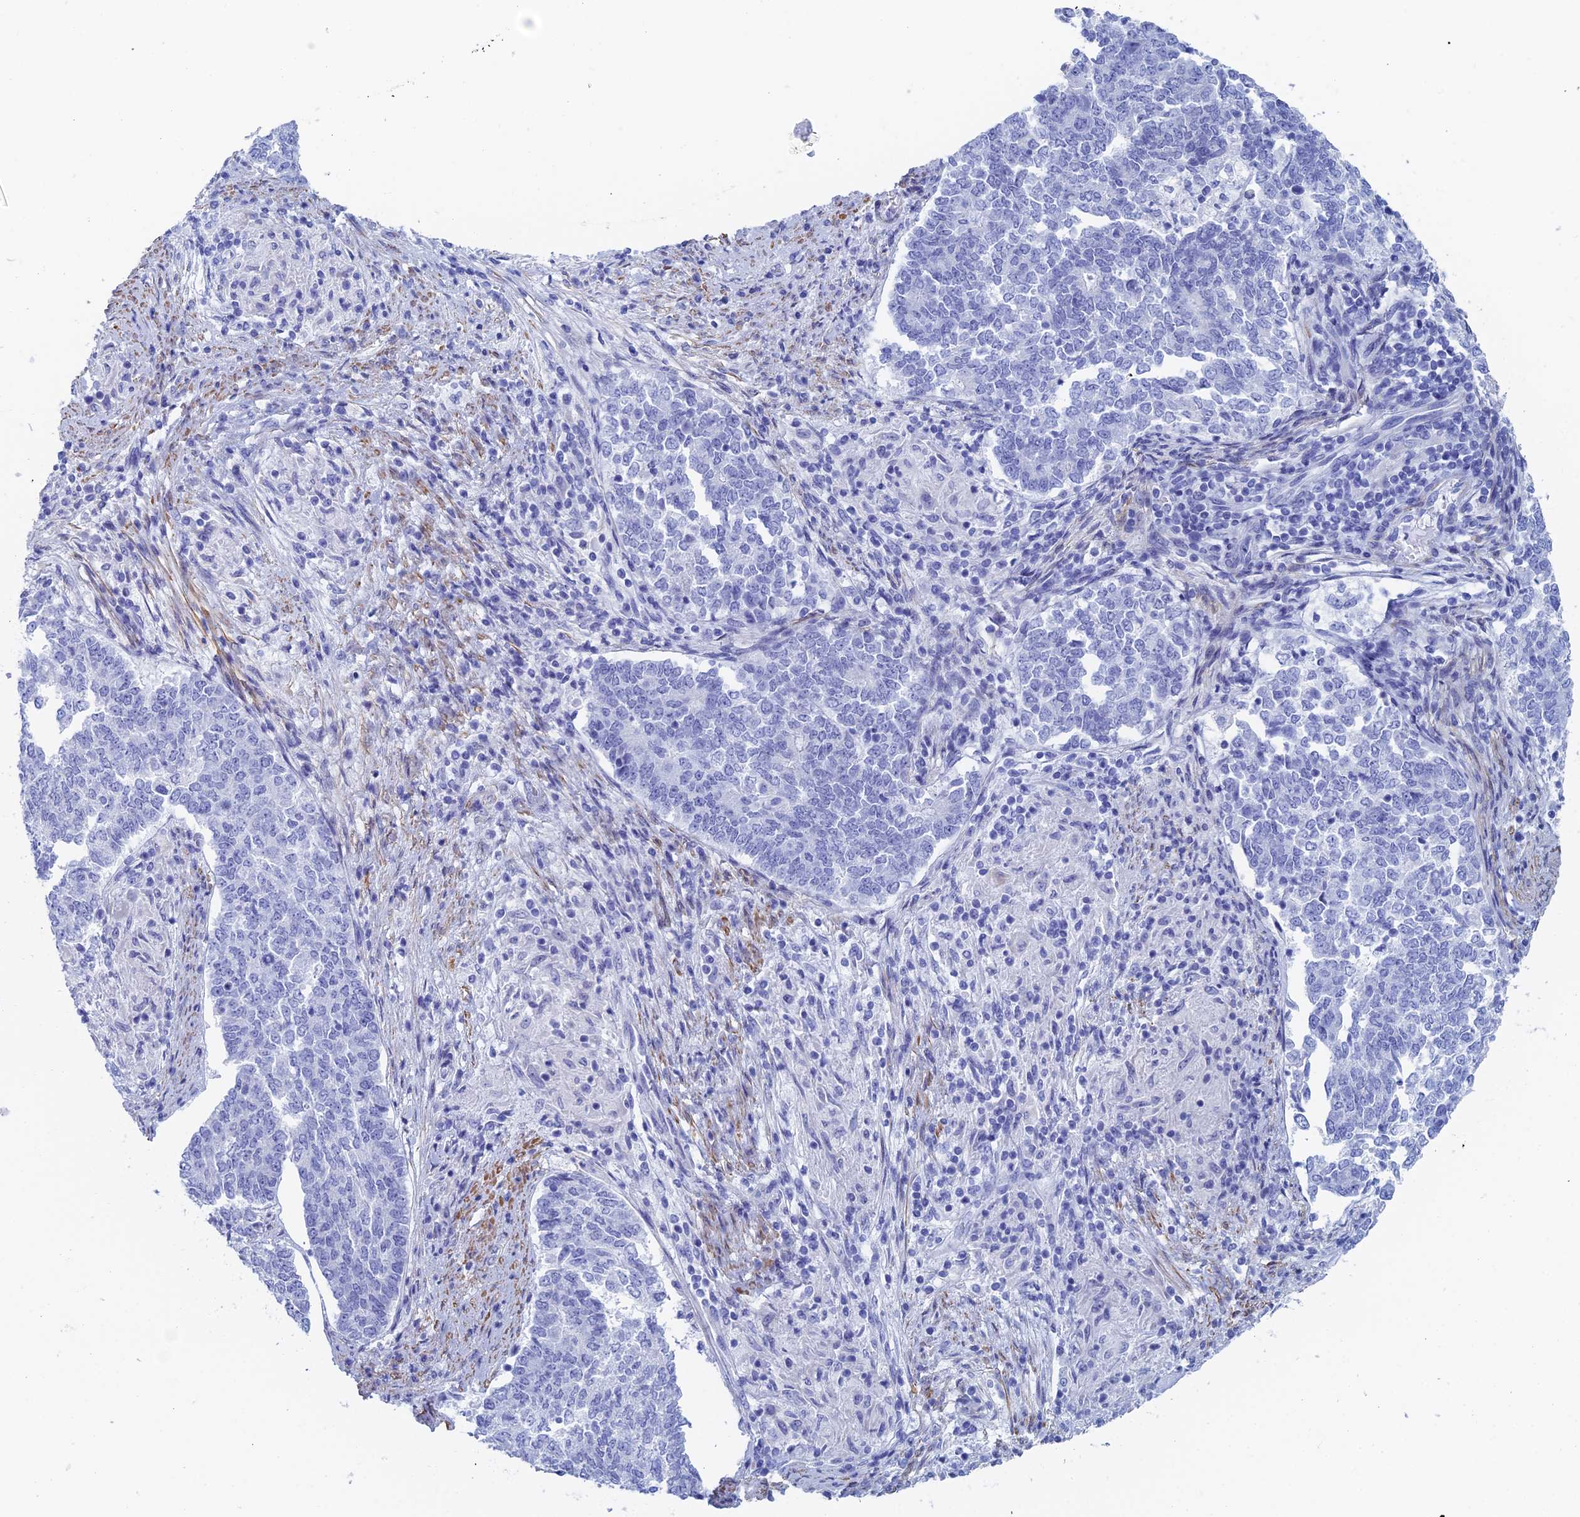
{"staining": {"intensity": "negative", "quantity": "none", "location": "none"}, "tissue": "endometrial cancer", "cell_type": "Tumor cells", "image_type": "cancer", "snomed": [{"axis": "morphology", "description": "Adenocarcinoma, NOS"}, {"axis": "topography", "description": "Endometrium"}], "caption": "Tumor cells are negative for protein expression in human endometrial adenocarcinoma.", "gene": "KCNK18", "patient": {"sex": "female", "age": 80}}